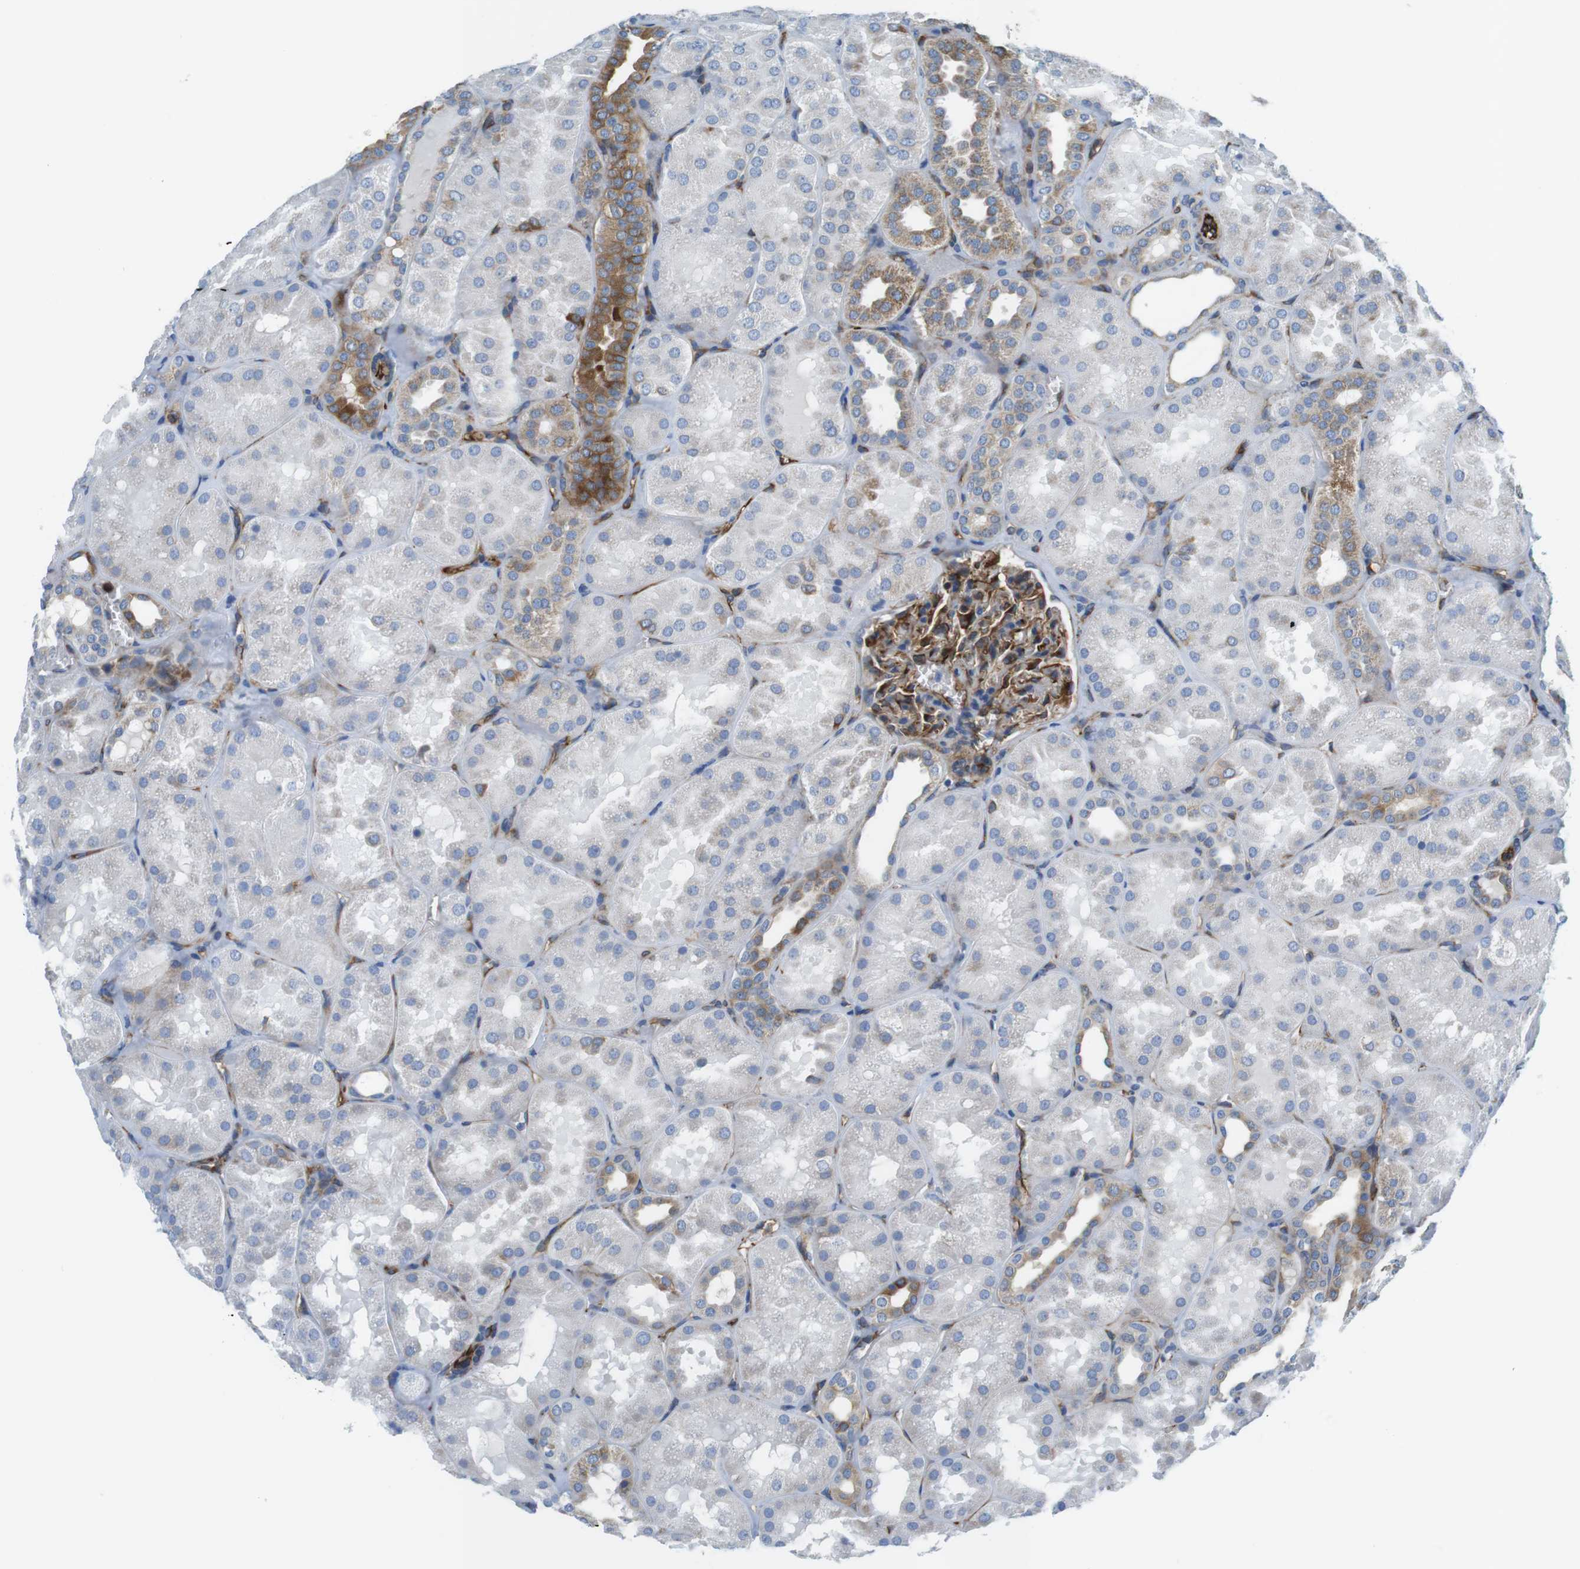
{"staining": {"intensity": "strong", "quantity": "25%-75%", "location": "cytoplasmic/membranous"}, "tissue": "kidney", "cell_type": "Cells in glomeruli", "image_type": "normal", "snomed": [{"axis": "morphology", "description": "Normal tissue, NOS"}, {"axis": "topography", "description": "Kidney"}], "caption": "Human kidney stained with a brown dye demonstrates strong cytoplasmic/membranous positive positivity in about 25%-75% of cells in glomeruli.", "gene": "EMP2", "patient": {"sex": "male", "age": 28}}